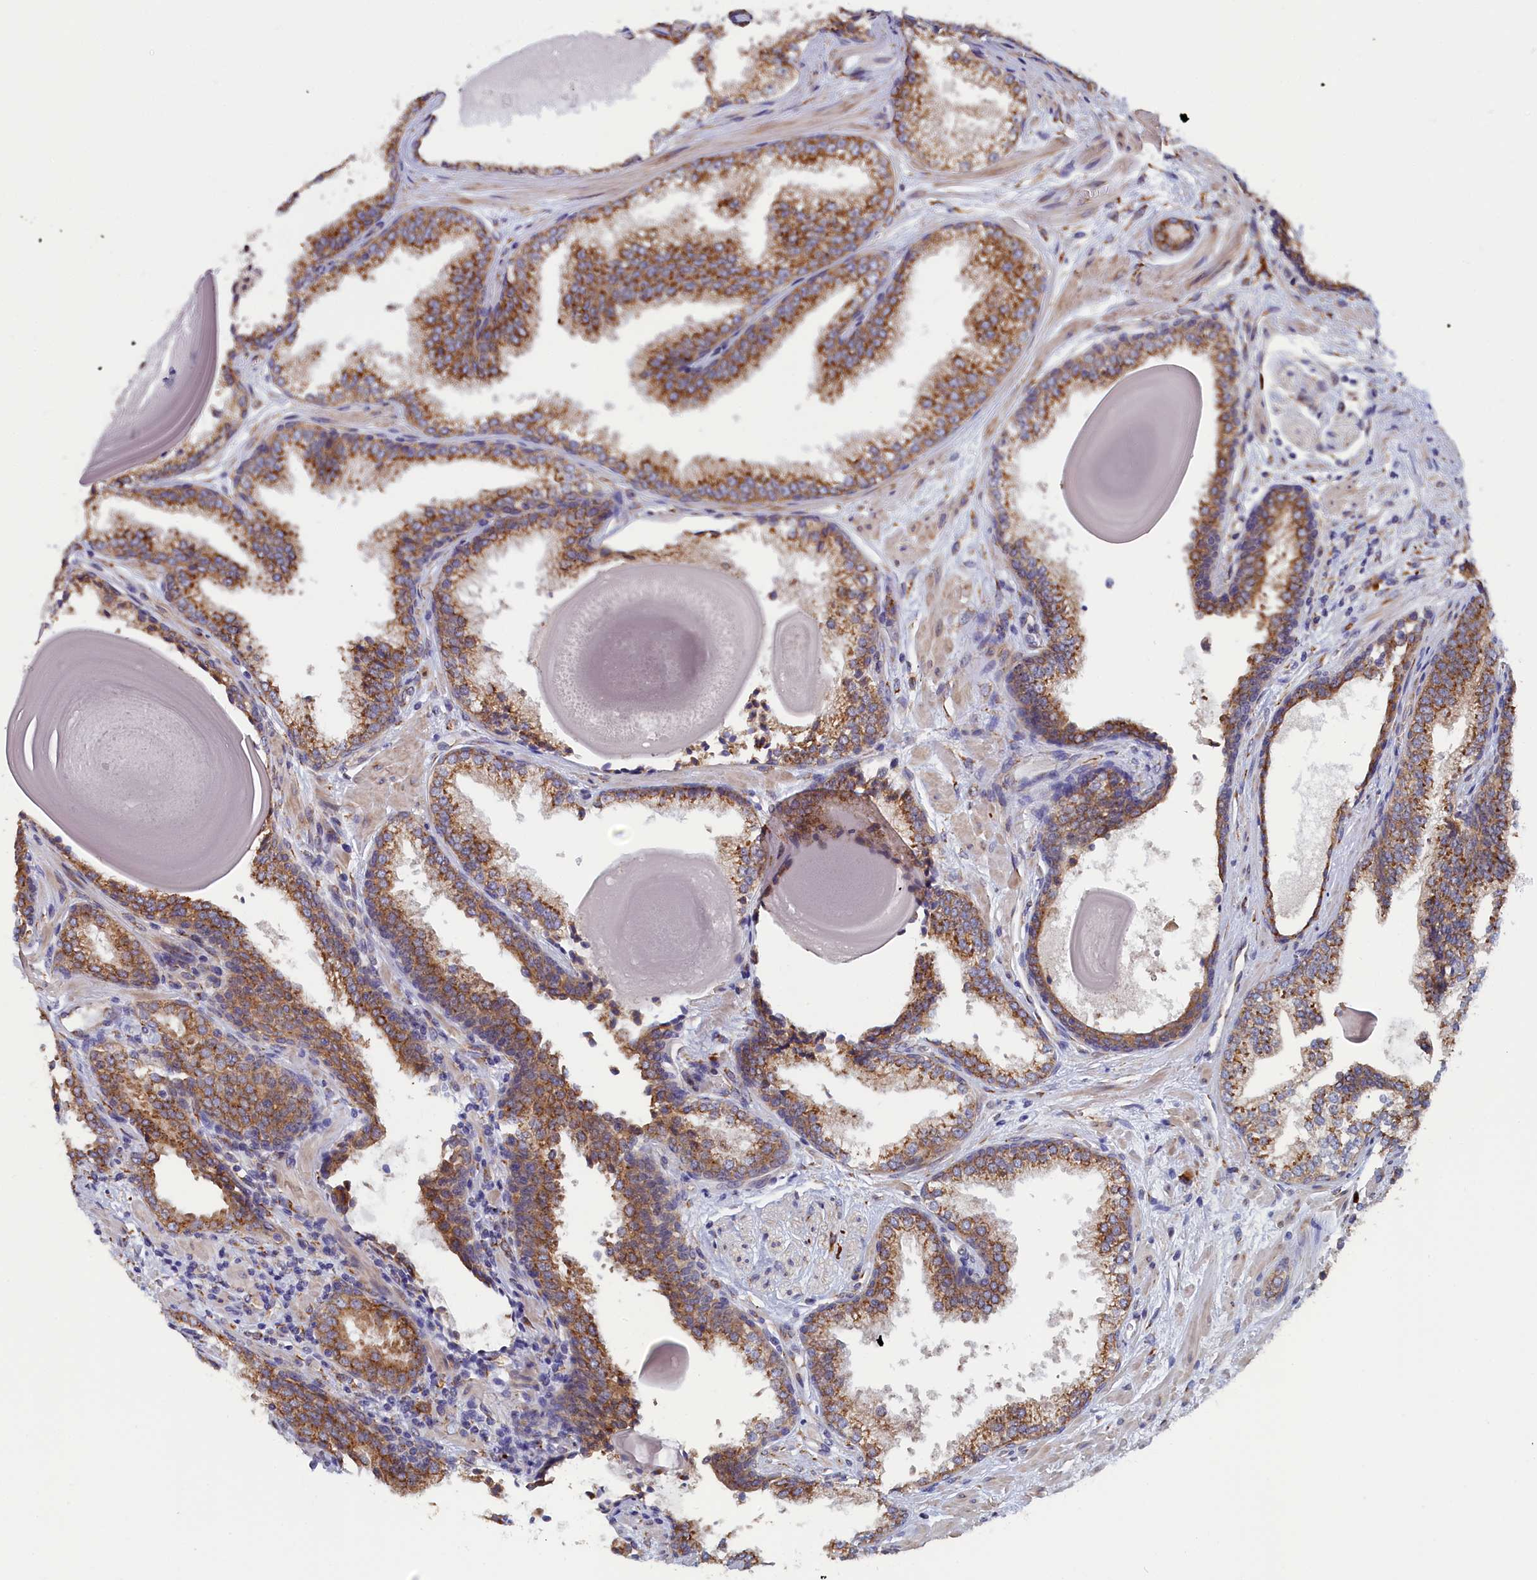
{"staining": {"intensity": "moderate", "quantity": ">75%", "location": "cytoplasmic/membranous"}, "tissue": "prostate cancer", "cell_type": "Tumor cells", "image_type": "cancer", "snomed": [{"axis": "morphology", "description": "Adenocarcinoma, High grade"}, {"axis": "topography", "description": "Prostate"}], "caption": "This micrograph shows IHC staining of human prostate cancer (high-grade adenocarcinoma), with medium moderate cytoplasmic/membranous staining in about >75% of tumor cells.", "gene": "CCDC68", "patient": {"sex": "male", "age": 73}}